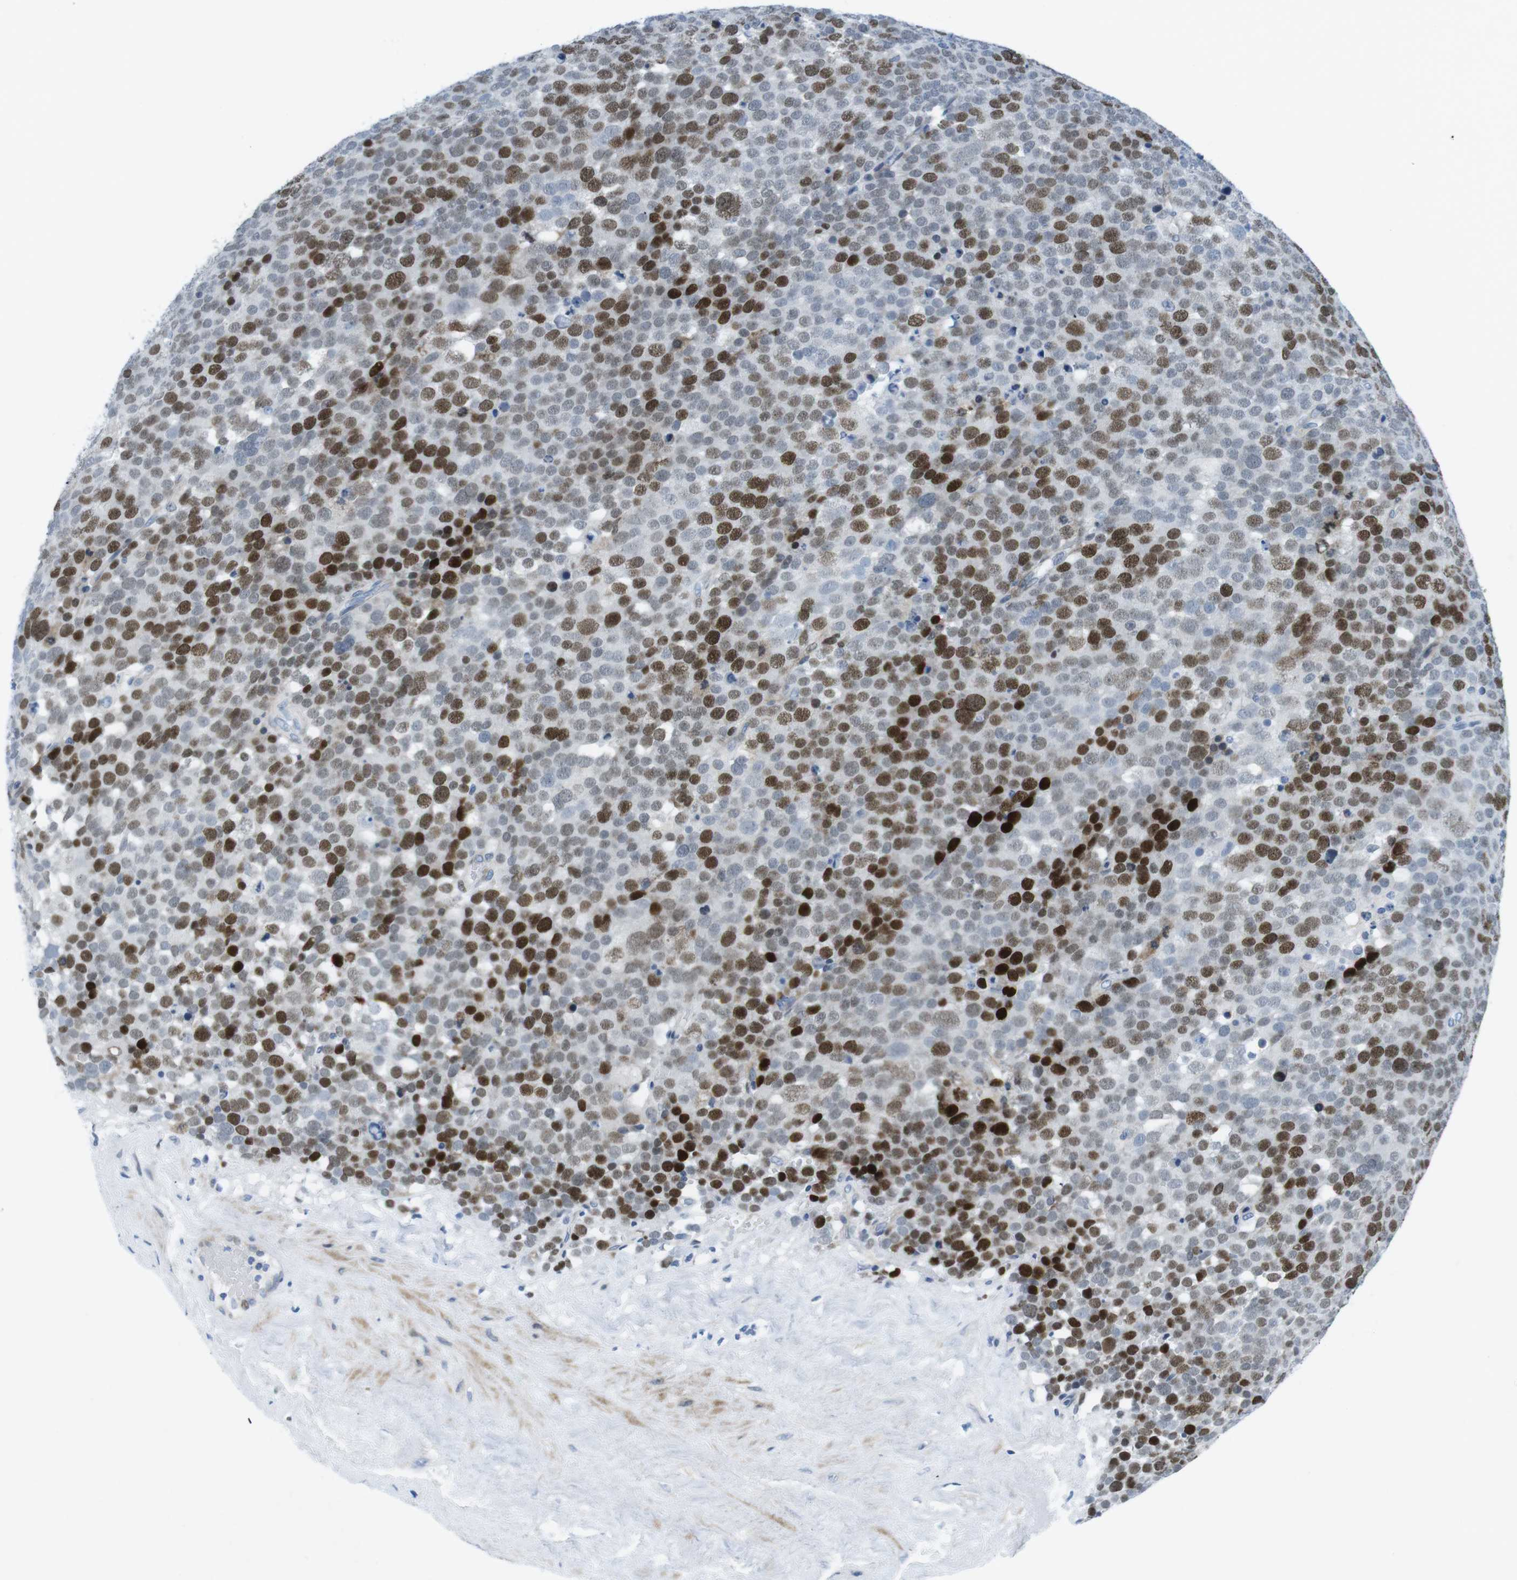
{"staining": {"intensity": "moderate", "quantity": "25%-75%", "location": "nuclear"}, "tissue": "testis cancer", "cell_type": "Tumor cells", "image_type": "cancer", "snomed": [{"axis": "morphology", "description": "Seminoma, NOS"}, {"axis": "topography", "description": "Testis"}], "caption": "A brown stain labels moderate nuclear expression of a protein in testis seminoma tumor cells.", "gene": "CHAF1A", "patient": {"sex": "male", "age": 71}}